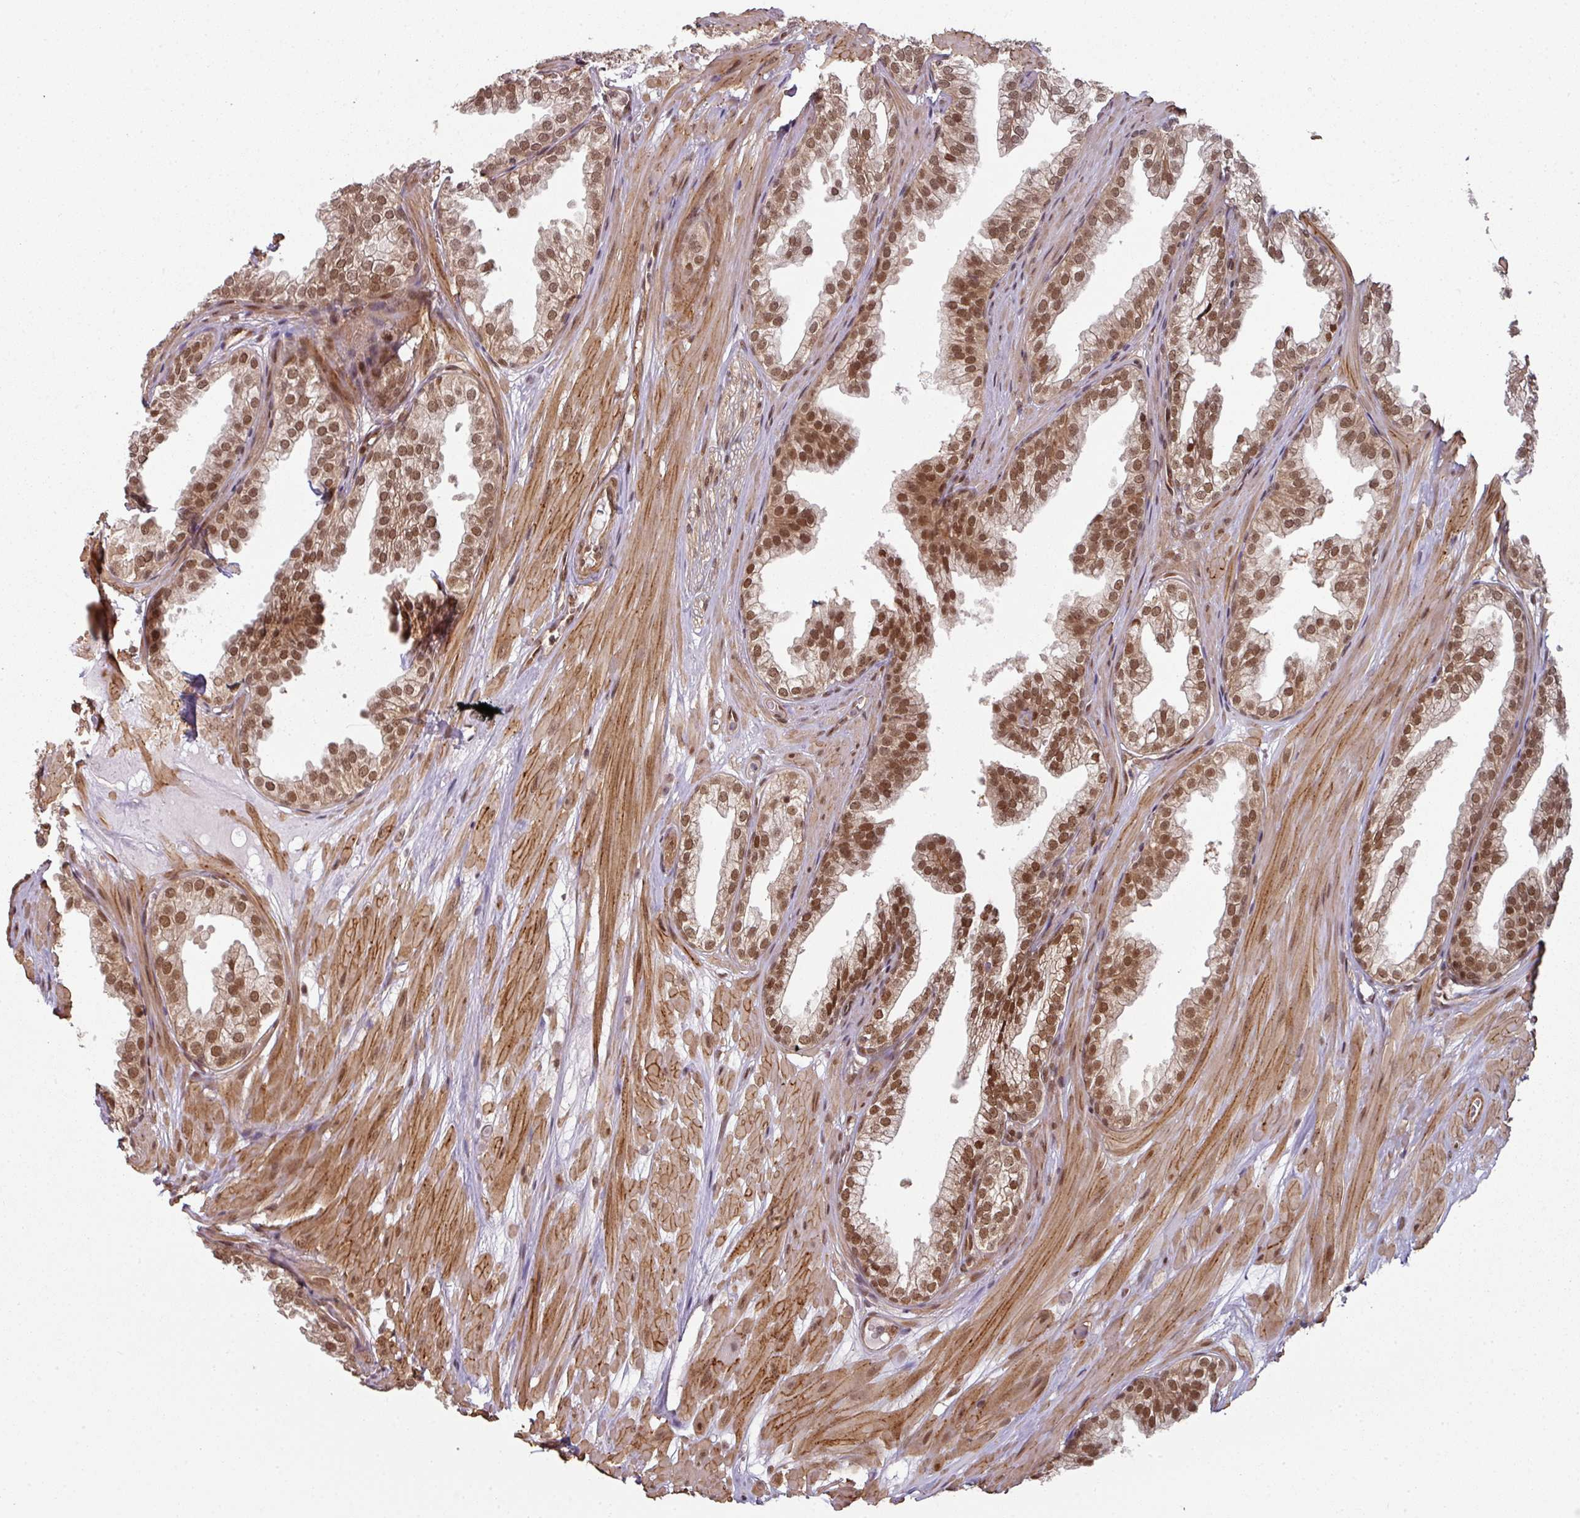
{"staining": {"intensity": "strong", "quantity": ">75%", "location": "nuclear"}, "tissue": "prostate", "cell_type": "Glandular cells", "image_type": "normal", "snomed": [{"axis": "morphology", "description": "Normal tissue, NOS"}, {"axis": "topography", "description": "Prostate"}, {"axis": "topography", "description": "Peripheral nerve tissue"}], "caption": "Strong nuclear expression is identified in approximately >75% of glandular cells in benign prostate.", "gene": "SIK3", "patient": {"sex": "male", "age": 55}}